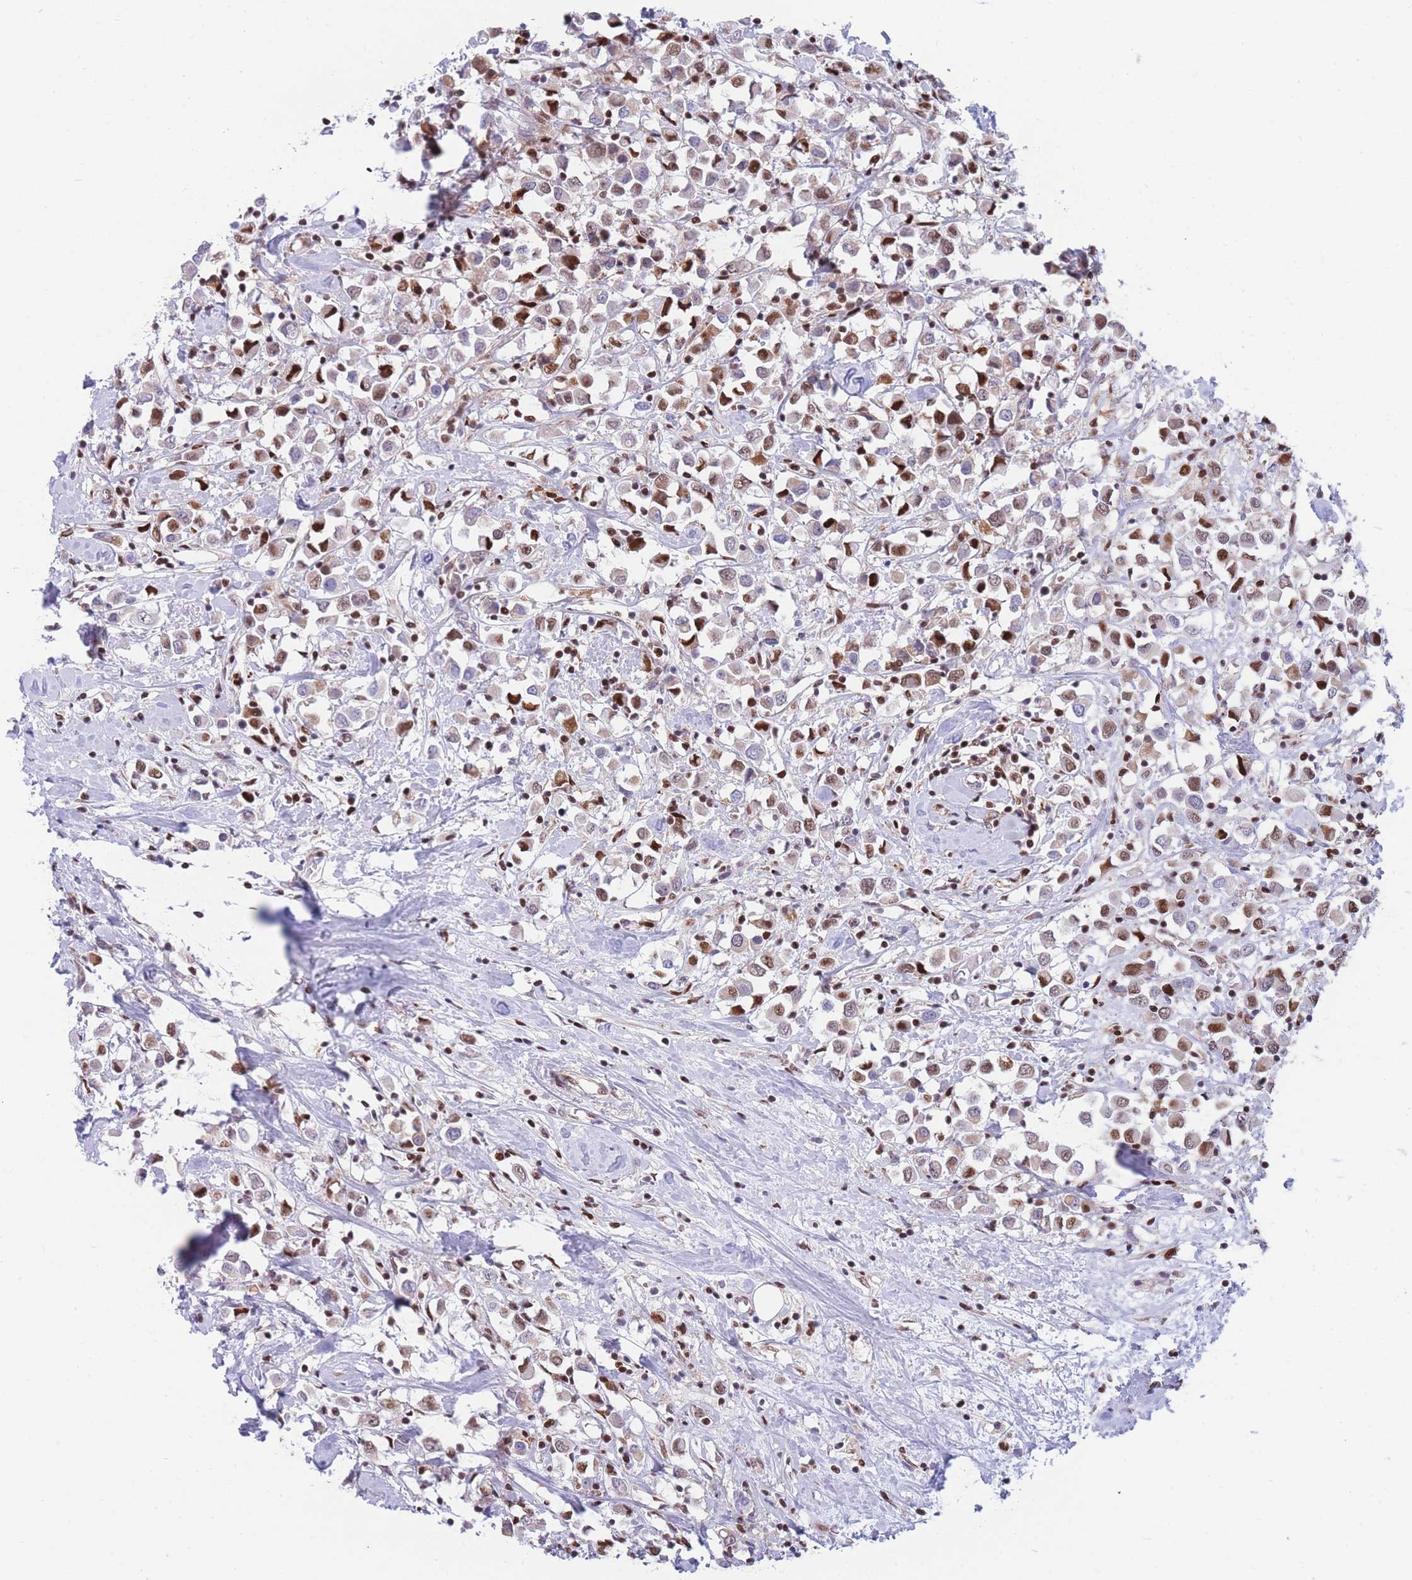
{"staining": {"intensity": "moderate", "quantity": ">75%", "location": "nuclear"}, "tissue": "breast cancer", "cell_type": "Tumor cells", "image_type": "cancer", "snomed": [{"axis": "morphology", "description": "Duct carcinoma"}, {"axis": "topography", "description": "Breast"}], "caption": "Tumor cells display moderate nuclear positivity in approximately >75% of cells in intraductal carcinoma (breast).", "gene": "DNAJC3", "patient": {"sex": "female", "age": 61}}